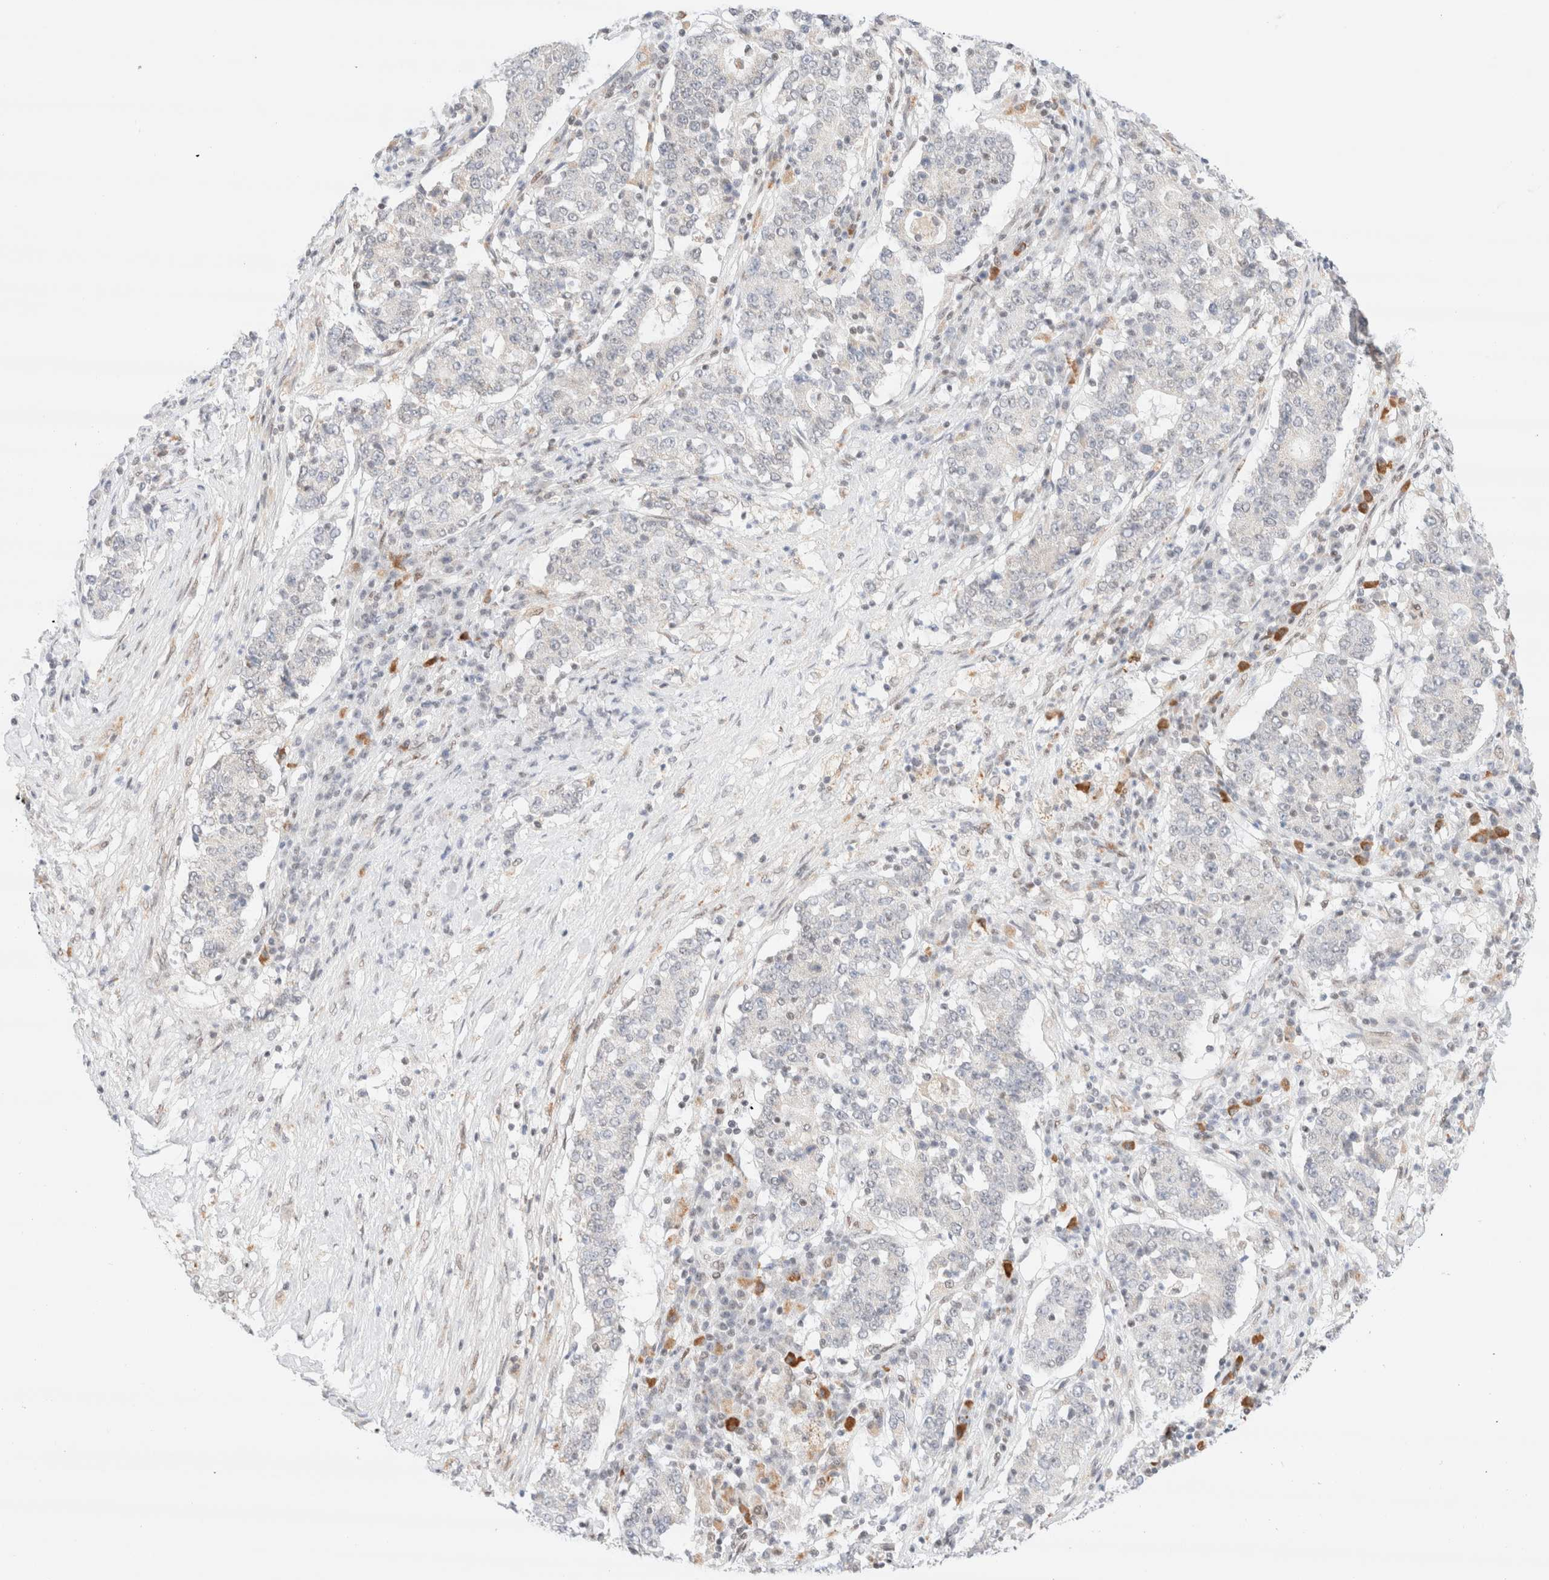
{"staining": {"intensity": "negative", "quantity": "none", "location": "none"}, "tissue": "stomach cancer", "cell_type": "Tumor cells", "image_type": "cancer", "snomed": [{"axis": "morphology", "description": "Adenocarcinoma, NOS"}, {"axis": "topography", "description": "Stomach"}], "caption": "The histopathology image reveals no staining of tumor cells in stomach adenocarcinoma.", "gene": "CIC", "patient": {"sex": "male", "age": 59}}